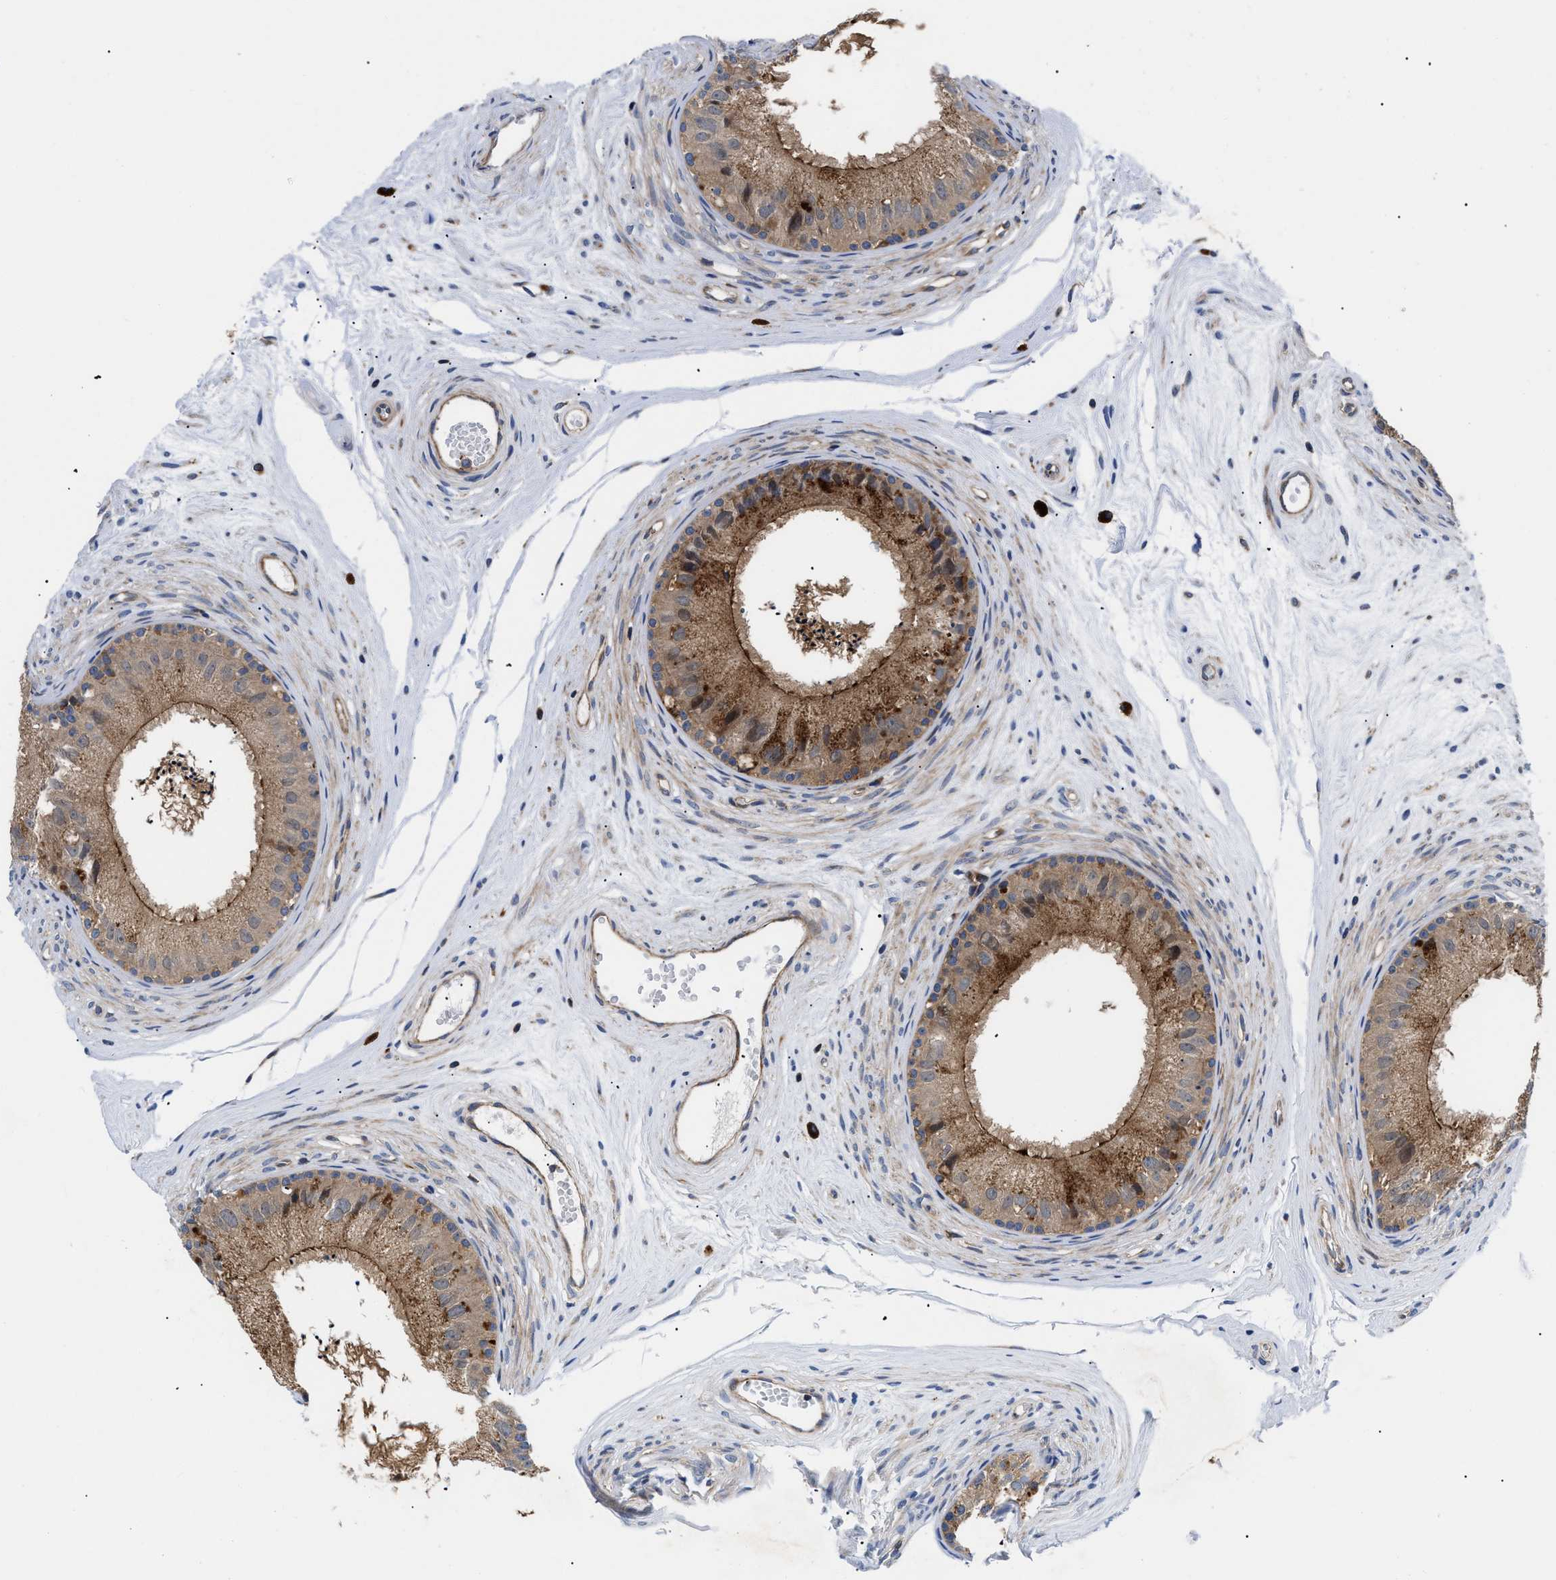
{"staining": {"intensity": "moderate", "quantity": ">75%", "location": "cytoplasmic/membranous"}, "tissue": "epididymis", "cell_type": "Glandular cells", "image_type": "normal", "snomed": [{"axis": "morphology", "description": "Normal tissue, NOS"}, {"axis": "topography", "description": "Epididymis"}], "caption": "The photomicrograph exhibits staining of unremarkable epididymis, revealing moderate cytoplasmic/membranous protein positivity (brown color) within glandular cells.", "gene": "SPAST", "patient": {"sex": "male", "age": 56}}